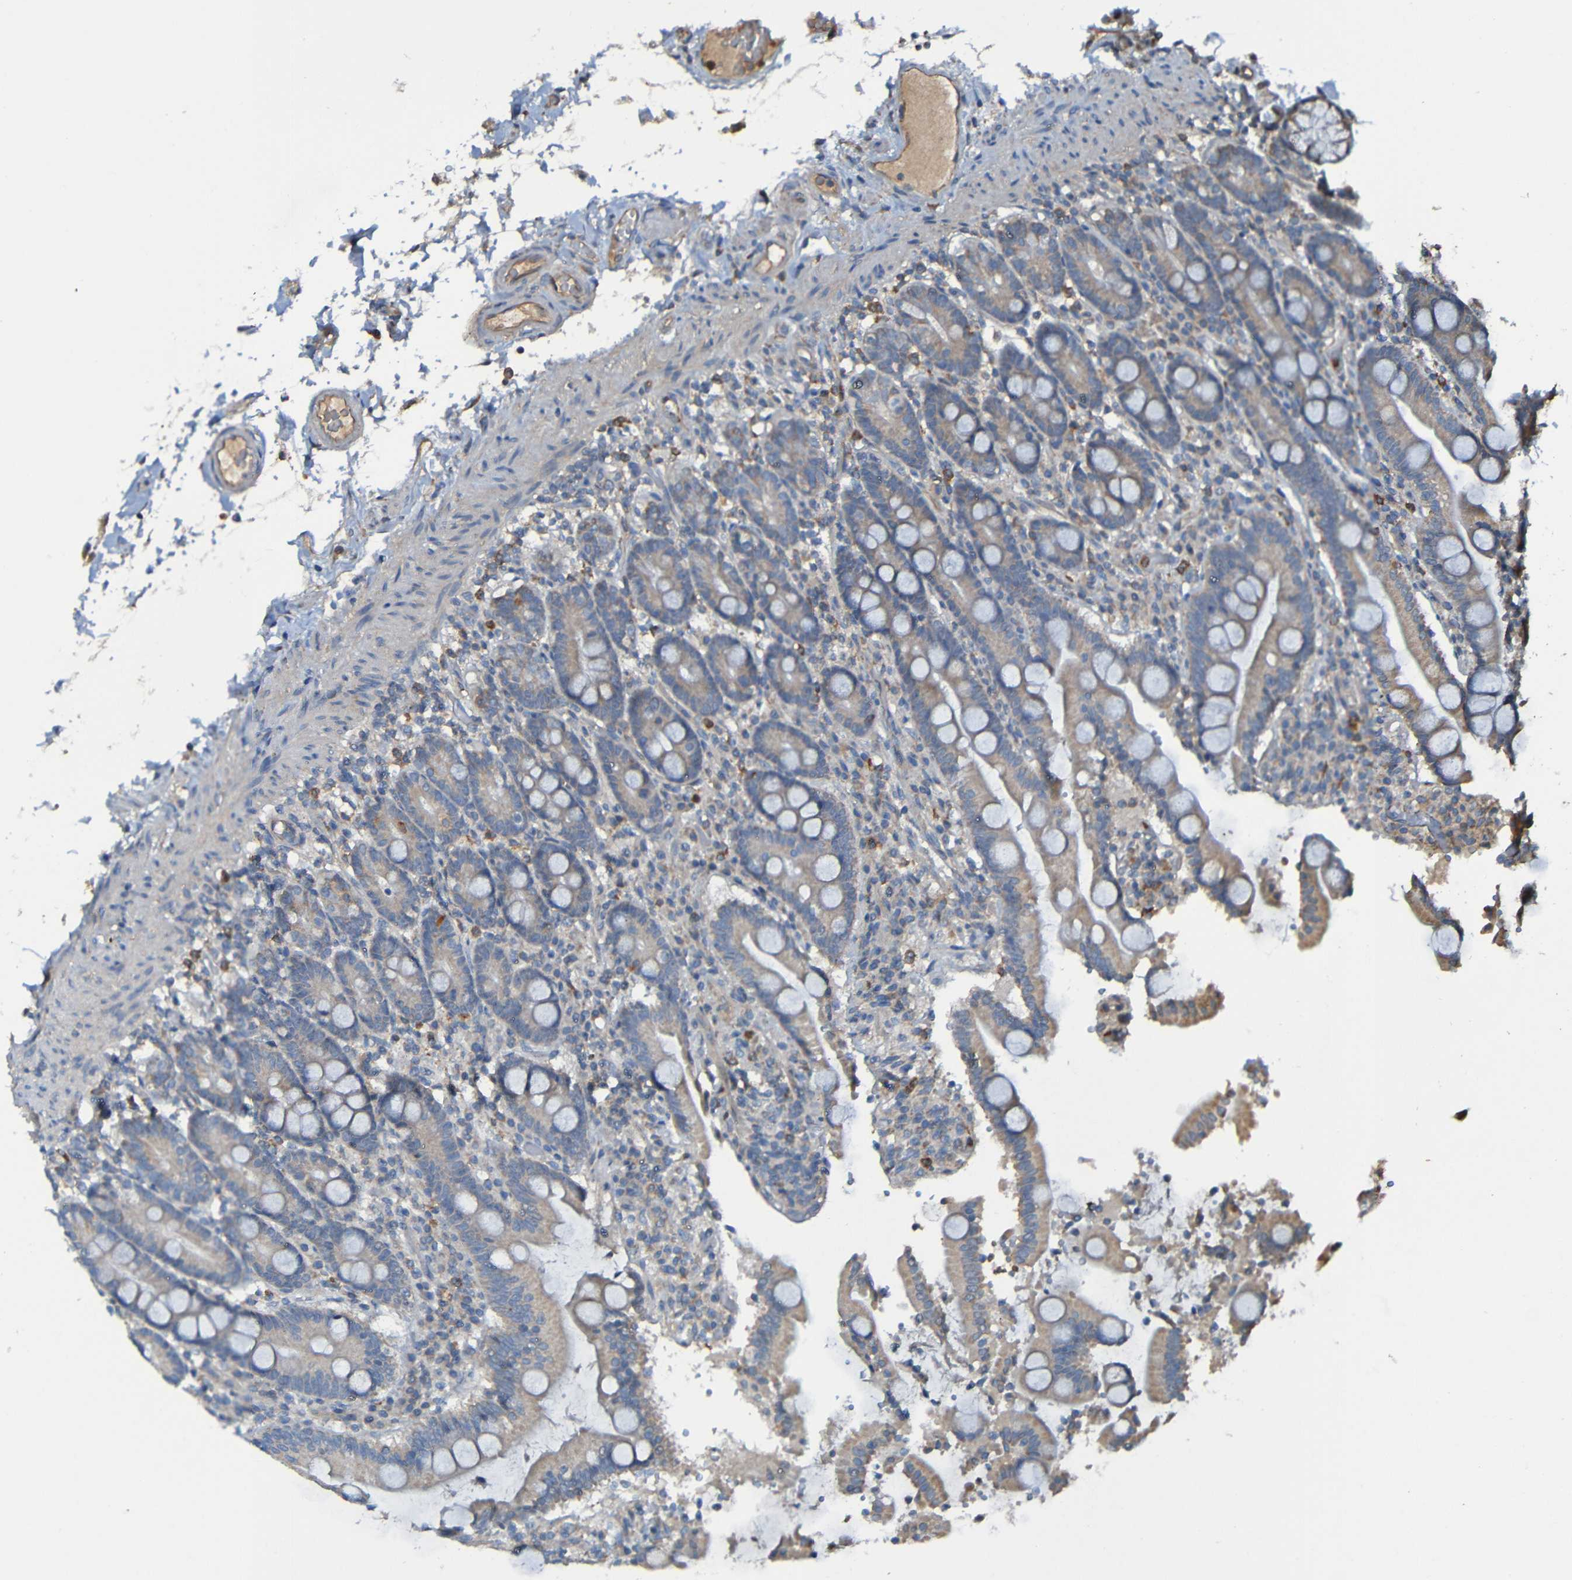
{"staining": {"intensity": "moderate", "quantity": ">75%", "location": "cytoplasmic/membranous"}, "tissue": "duodenum", "cell_type": "Glandular cells", "image_type": "normal", "snomed": [{"axis": "morphology", "description": "Normal tissue, NOS"}, {"axis": "topography", "description": "Small intestine, NOS"}], "caption": "Immunohistochemistry image of unremarkable human duodenum stained for a protein (brown), which displays medium levels of moderate cytoplasmic/membranous expression in approximately >75% of glandular cells.", "gene": "ADAM15", "patient": {"sex": "female", "age": 71}}